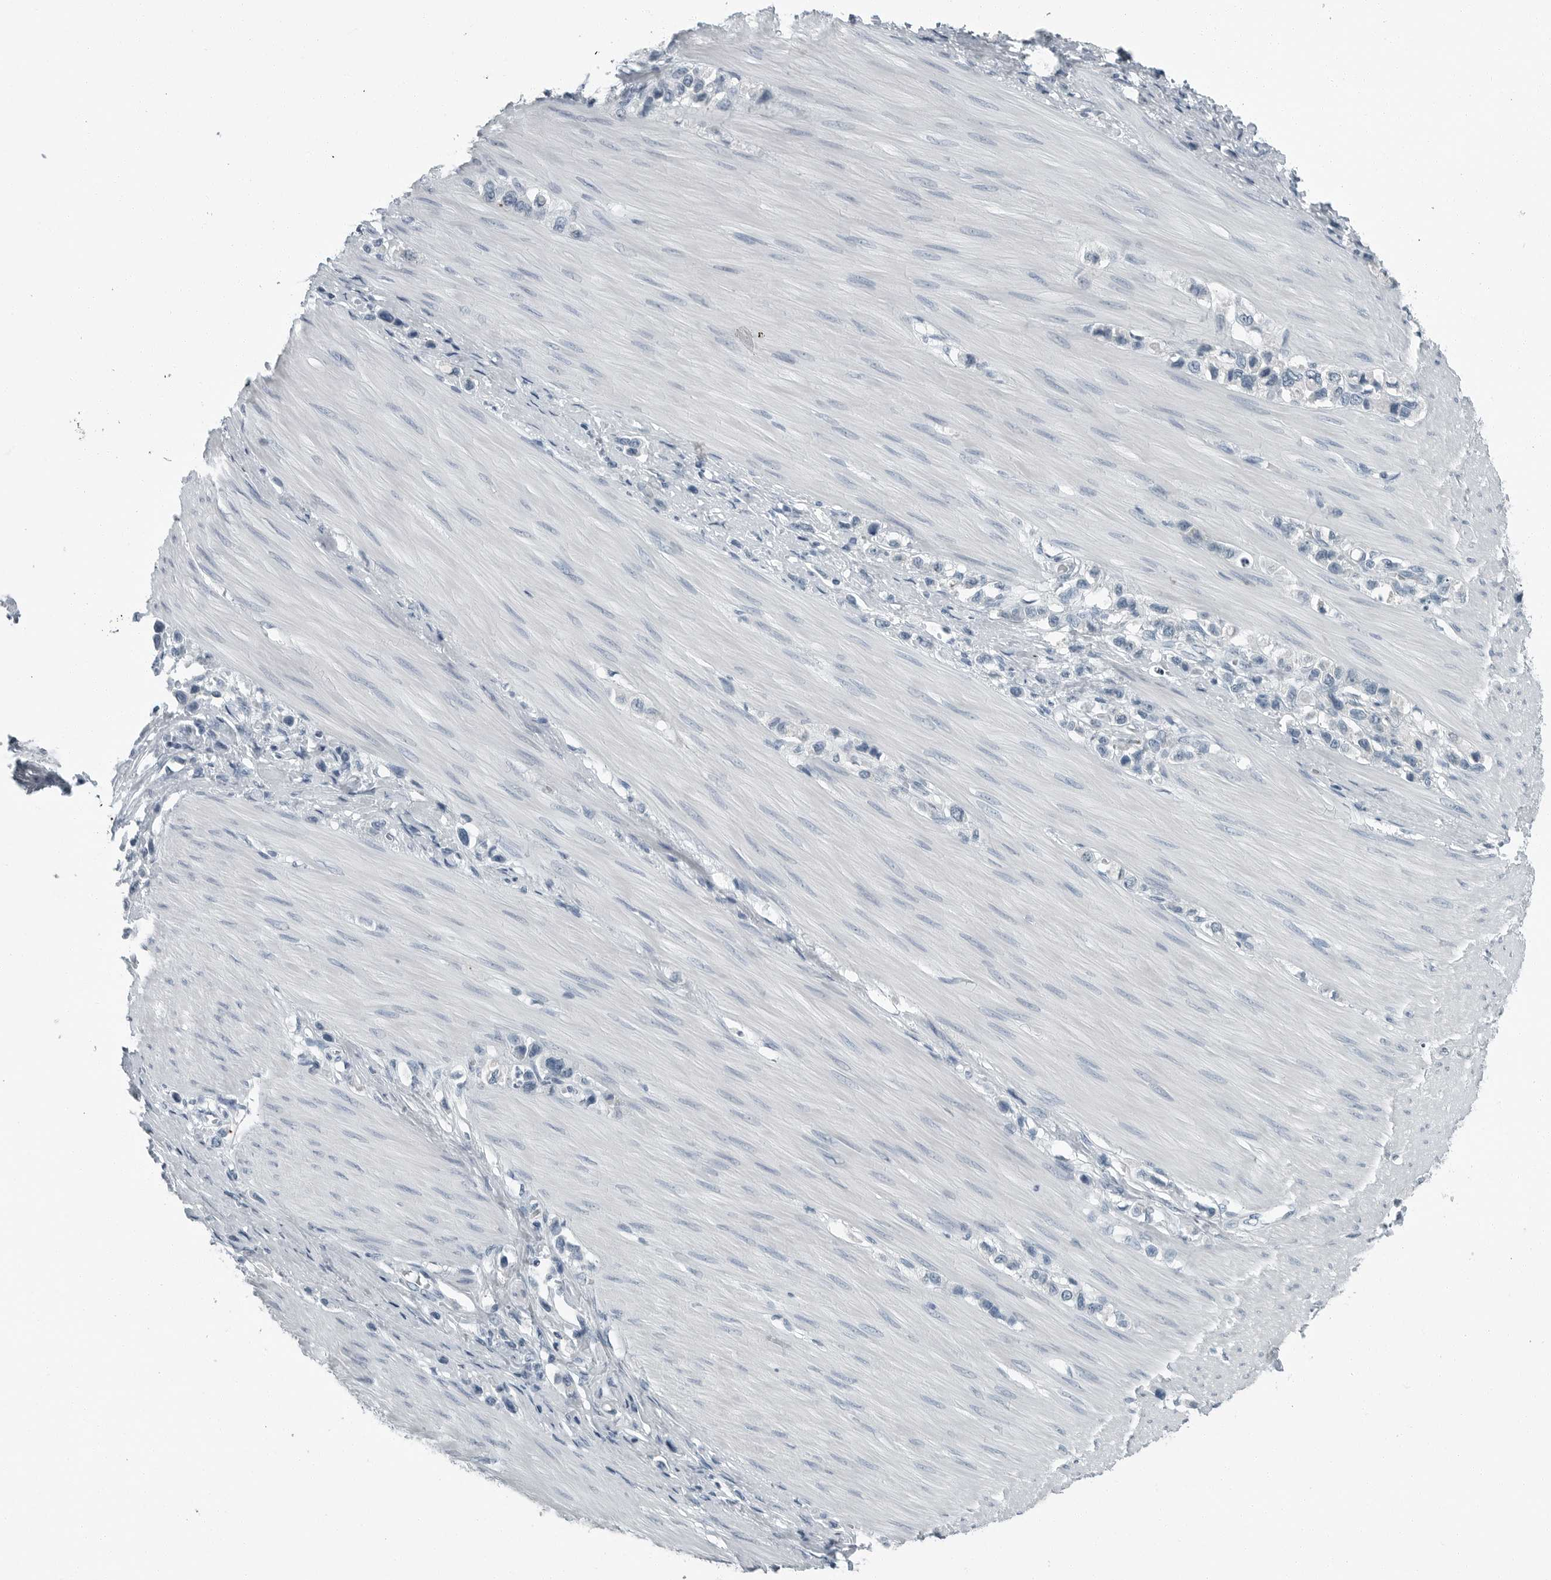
{"staining": {"intensity": "negative", "quantity": "none", "location": "none"}, "tissue": "stomach cancer", "cell_type": "Tumor cells", "image_type": "cancer", "snomed": [{"axis": "morphology", "description": "Adenocarcinoma, NOS"}, {"axis": "topography", "description": "Stomach"}], "caption": "Tumor cells show no significant protein staining in adenocarcinoma (stomach).", "gene": "ZPBP2", "patient": {"sex": "female", "age": 65}}